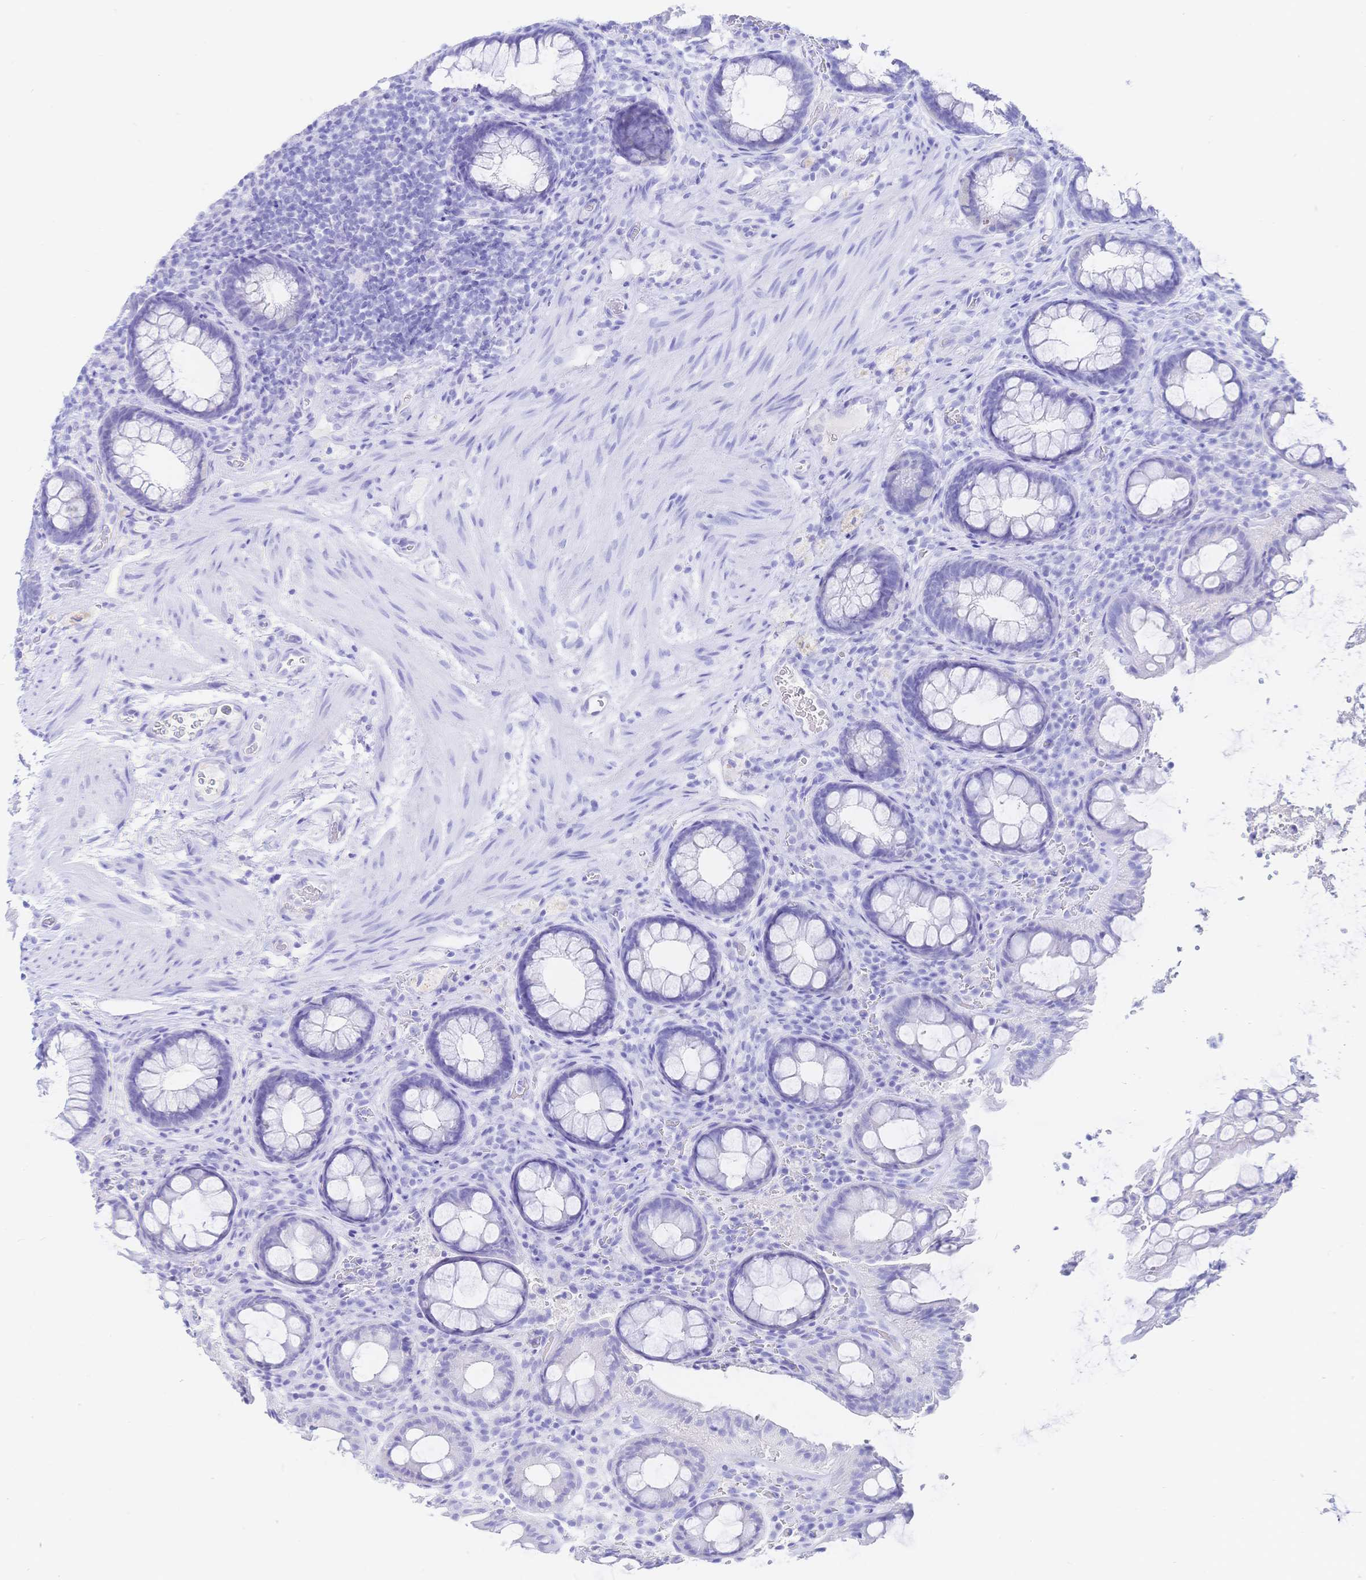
{"staining": {"intensity": "negative", "quantity": "none", "location": "none"}, "tissue": "rectum", "cell_type": "Glandular cells", "image_type": "normal", "snomed": [{"axis": "morphology", "description": "Normal tissue, NOS"}, {"axis": "topography", "description": "Rectum"}], "caption": "Immunohistochemical staining of benign rectum exhibits no significant expression in glandular cells. (DAB immunohistochemistry visualized using brightfield microscopy, high magnification).", "gene": "UMOD", "patient": {"sex": "female", "age": 69}}